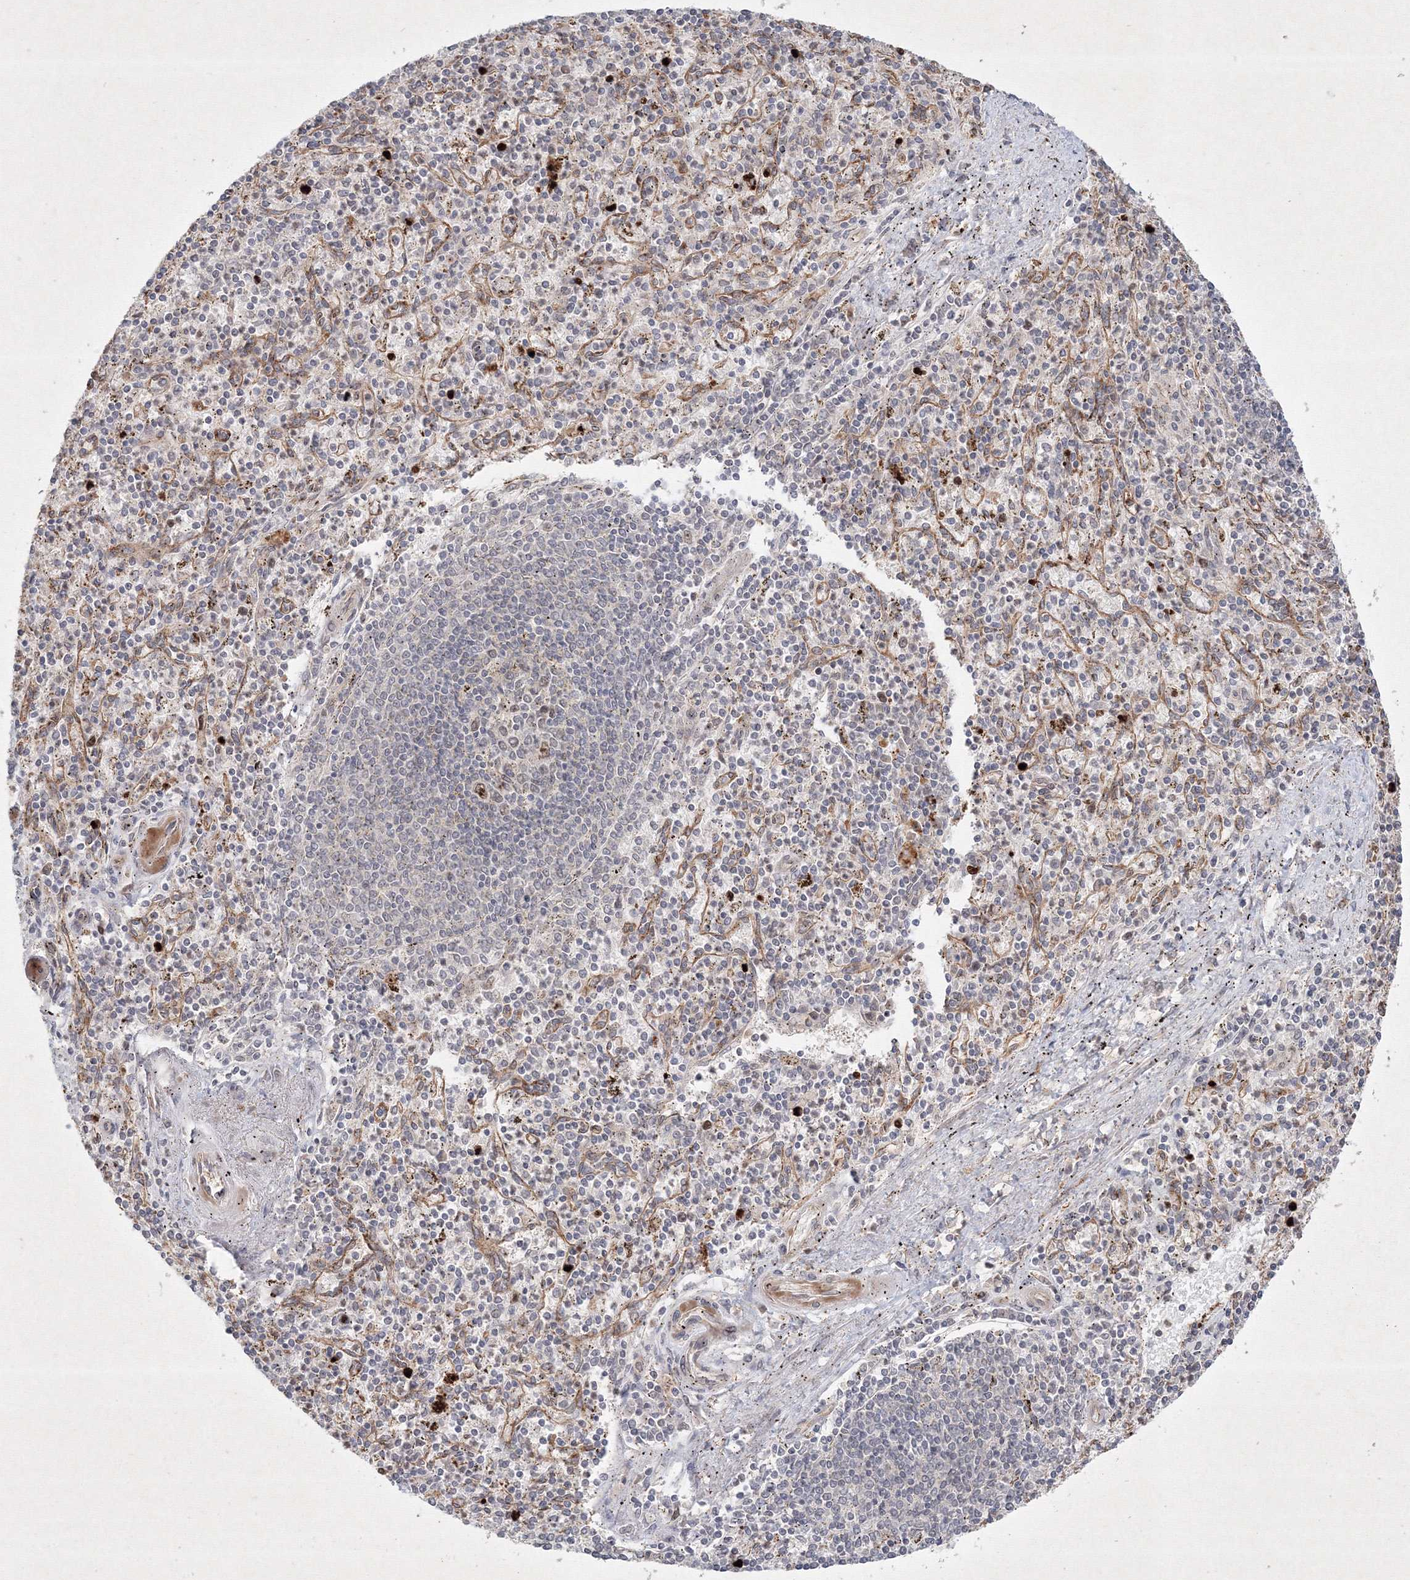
{"staining": {"intensity": "strong", "quantity": "<25%", "location": "nuclear"}, "tissue": "spleen", "cell_type": "Cells in red pulp", "image_type": "normal", "snomed": [{"axis": "morphology", "description": "Normal tissue, NOS"}, {"axis": "topography", "description": "Spleen"}], "caption": "Immunohistochemistry (IHC) photomicrograph of benign spleen: human spleen stained using immunohistochemistry (IHC) demonstrates medium levels of strong protein expression localized specifically in the nuclear of cells in red pulp, appearing as a nuclear brown color.", "gene": "KIF20A", "patient": {"sex": "male", "age": 72}}